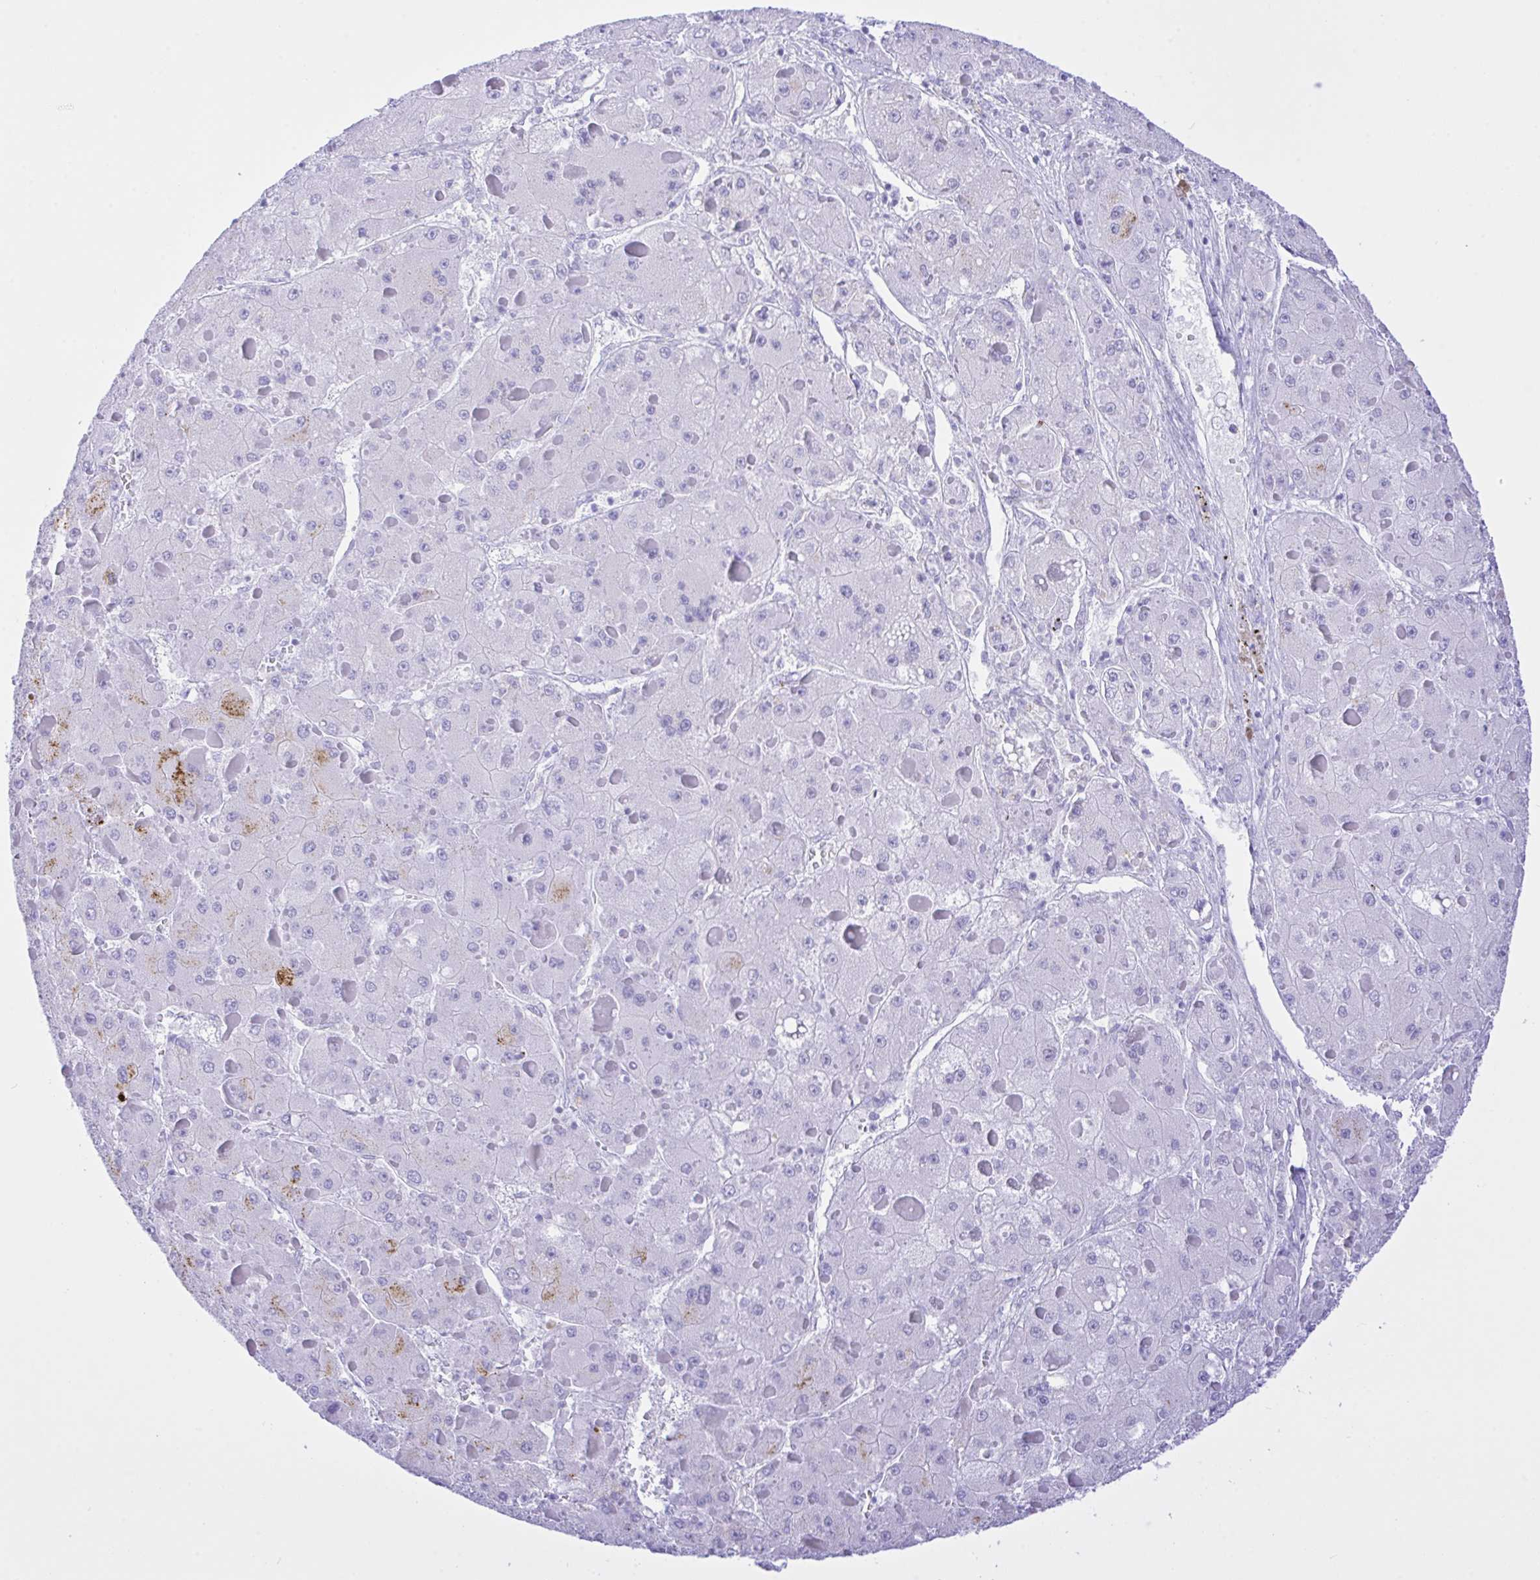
{"staining": {"intensity": "negative", "quantity": "none", "location": "none"}, "tissue": "liver cancer", "cell_type": "Tumor cells", "image_type": "cancer", "snomed": [{"axis": "morphology", "description": "Carcinoma, Hepatocellular, NOS"}, {"axis": "topography", "description": "Liver"}], "caption": "This is a histopathology image of immunohistochemistry staining of liver hepatocellular carcinoma, which shows no expression in tumor cells. The staining is performed using DAB (3,3'-diaminobenzidine) brown chromogen with nuclei counter-stained in using hematoxylin.", "gene": "SELENOV", "patient": {"sex": "female", "age": 73}}